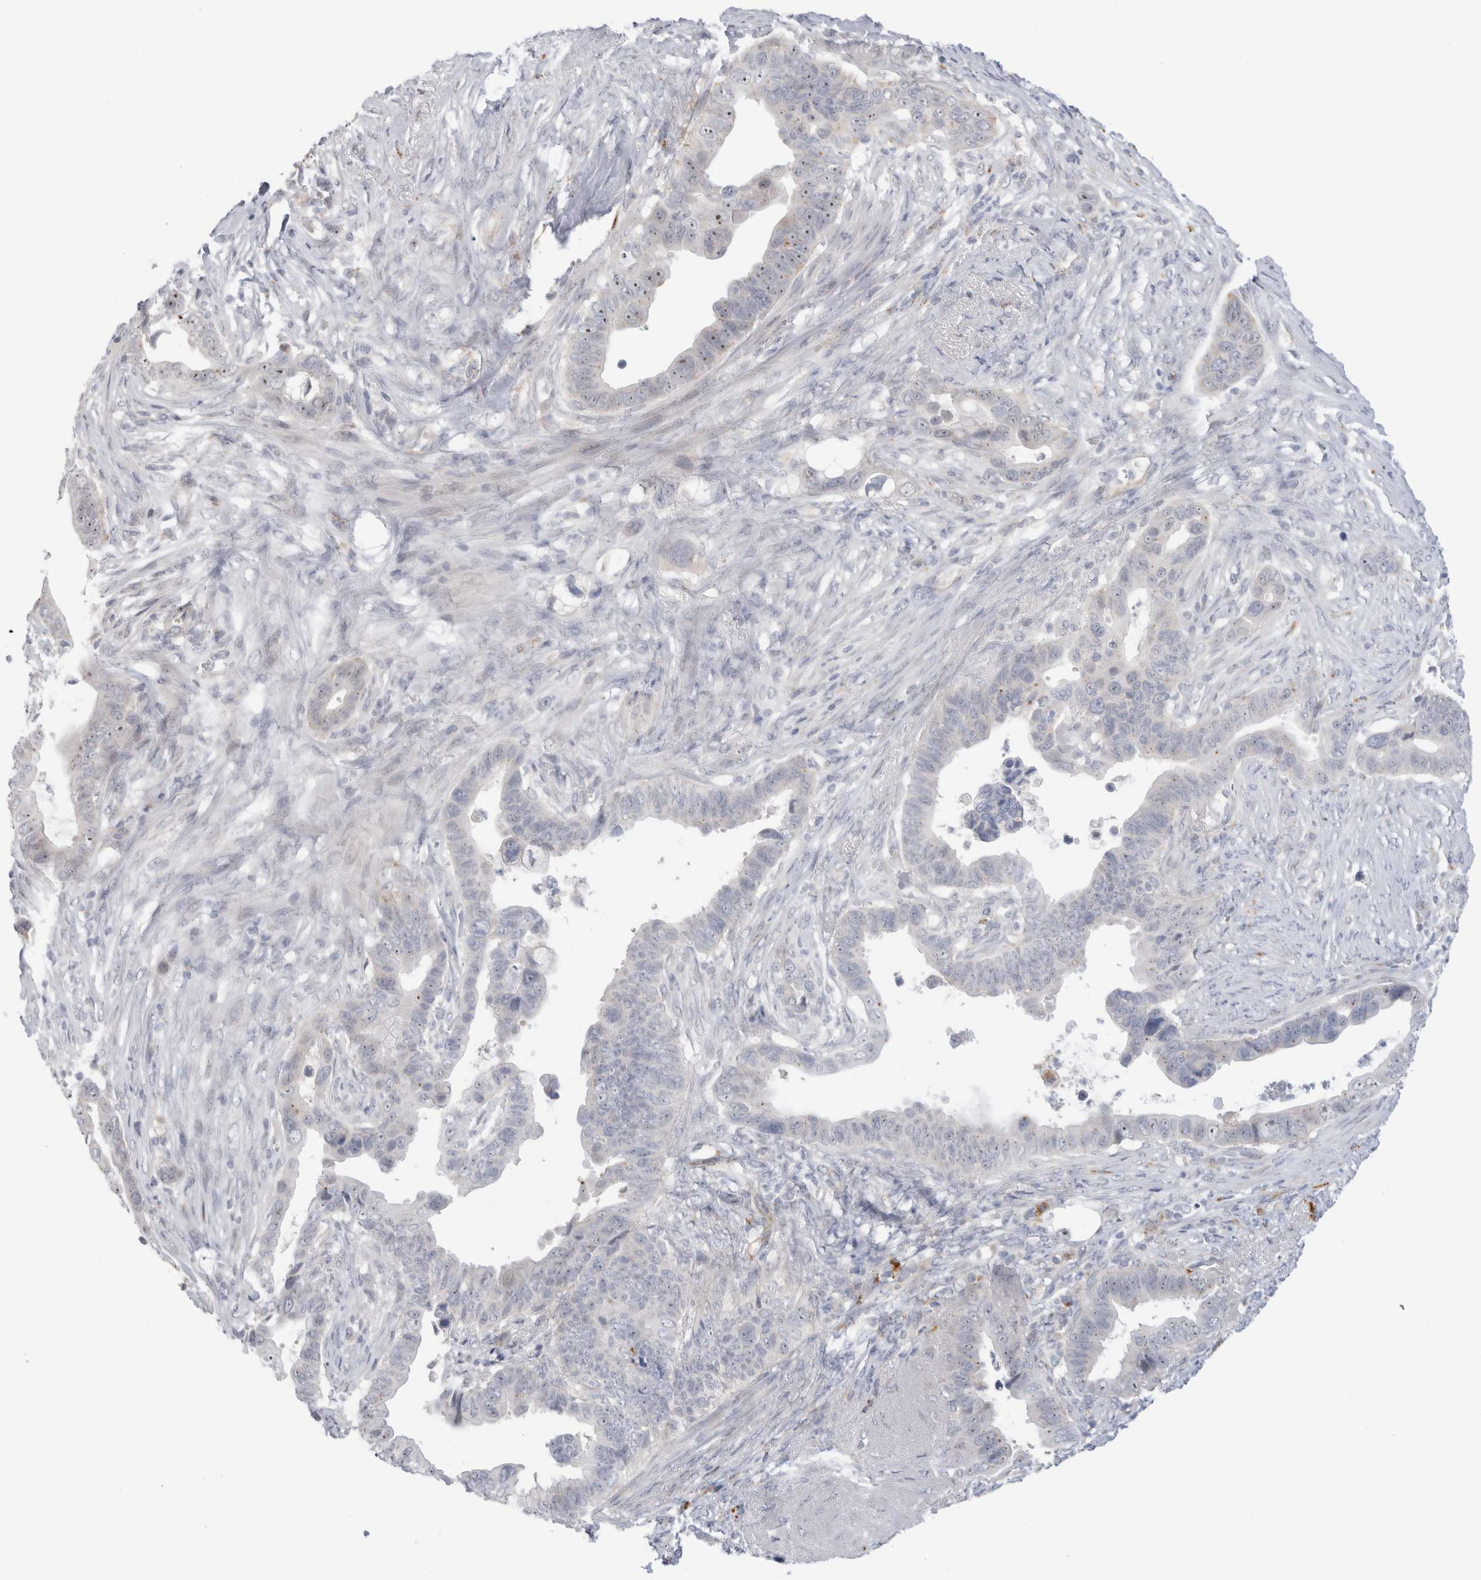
{"staining": {"intensity": "negative", "quantity": "none", "location": "none"}, "tissue": "pancreatic cancer", "cell_type": "Tumor cells", "image_type": "cancer", "snomed": [{"axis": "morphology", "description": "Adenocarcinoma, NOS"}, {"axis": "topography", "description": "Pancreas"}], "caption": "There is no significant staining in tumor cells of adenocarcinoma (pancreatic).", "gene": "ANKMY1", "patient": {"sex": "female", "age": 72}}